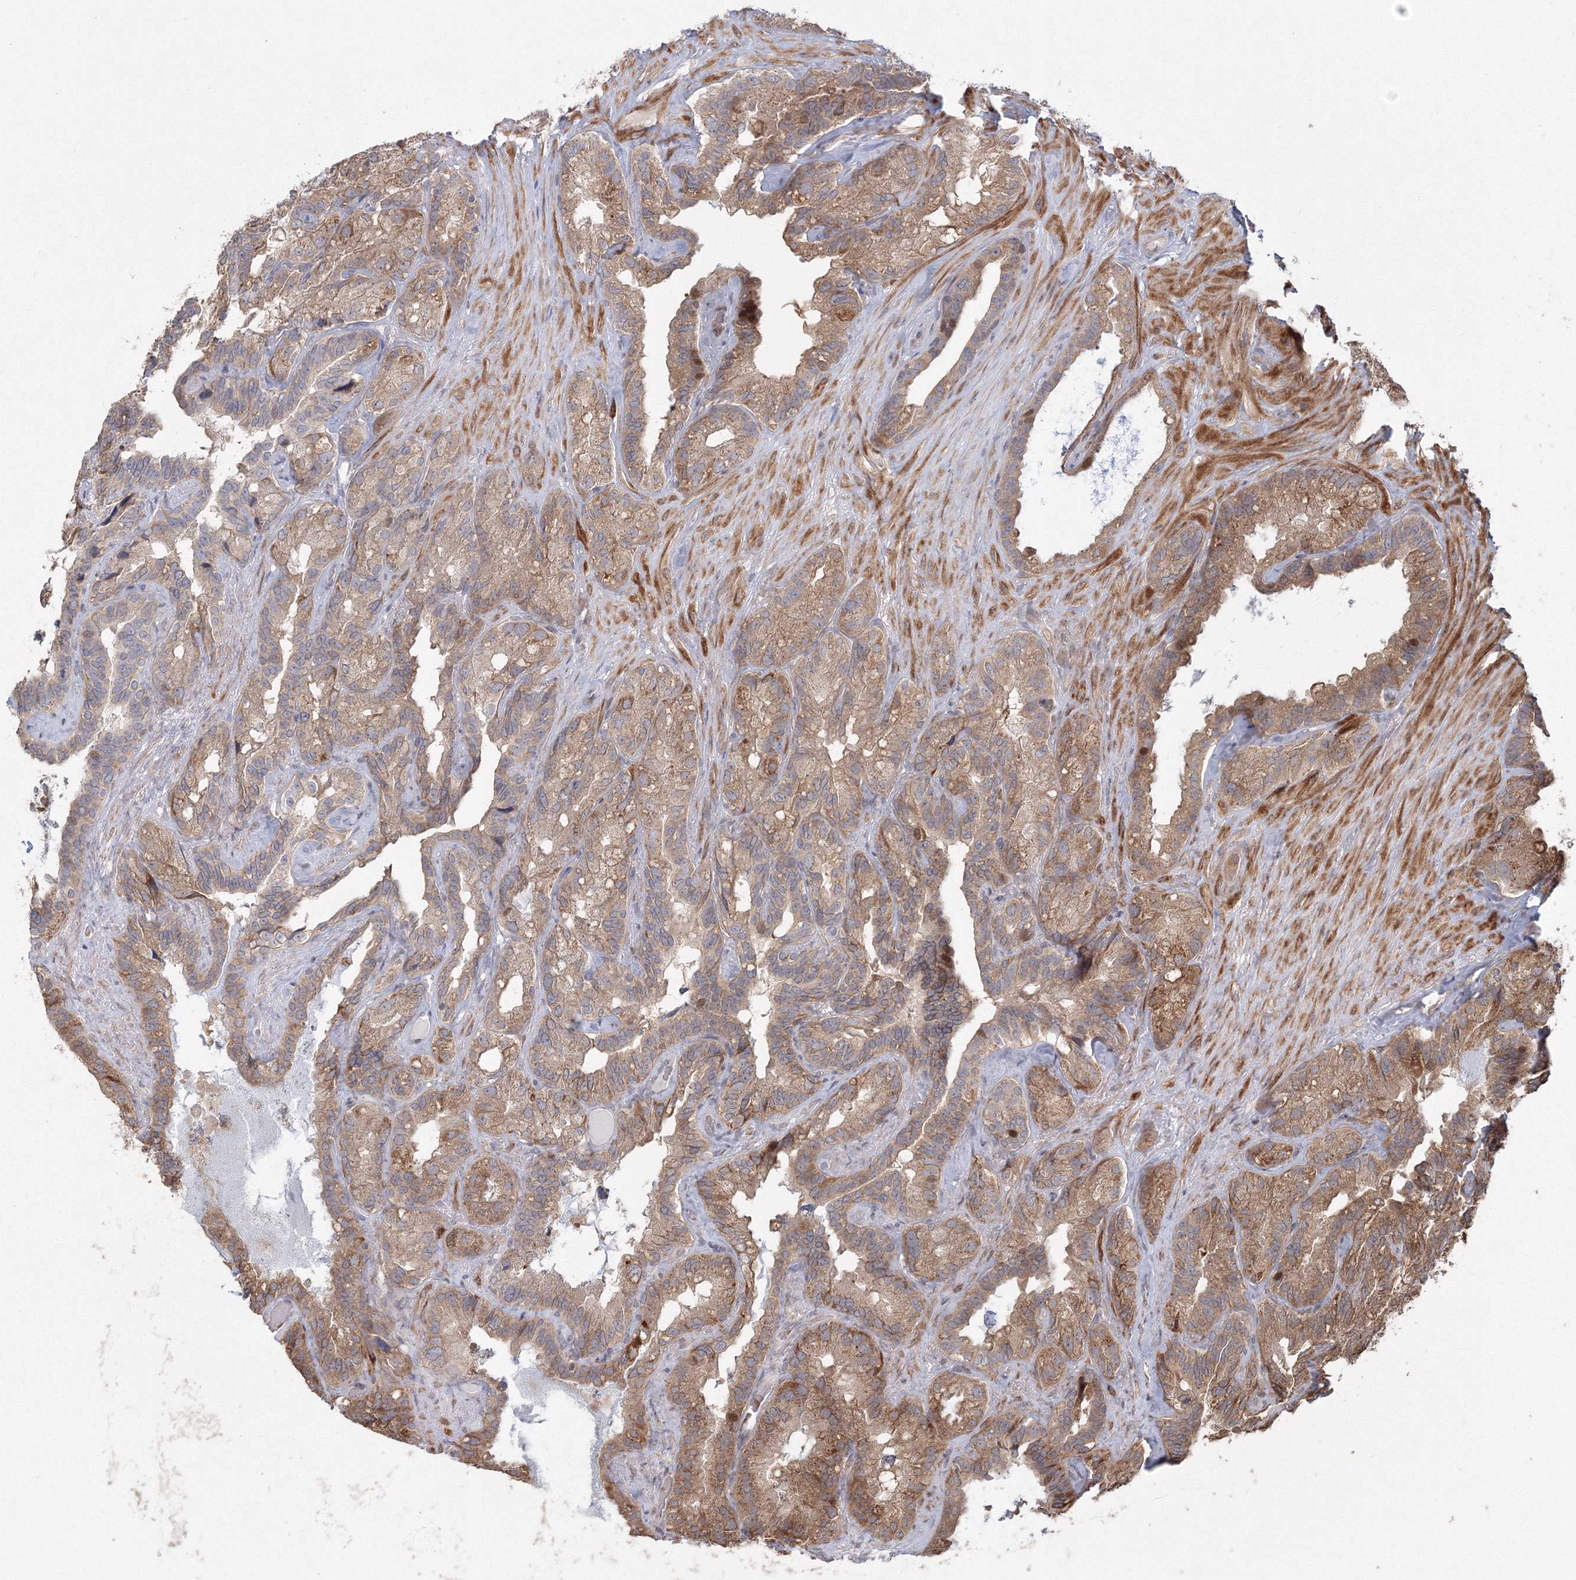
{"staining": {"intensity": "moderate", "quantity": "25%-75%", "location": "cytoplasmic/membranous"}, "tissue": "seminal vesicle", "cell_type": "Glandular cells", "image_type": "normal", "snomed": [{"axis": "morphology", "description": "Normal tissue, NOS"}, {"axis": "topography", "description": "Prostate"}, {"axis": "topography", "description": "Seminal veicle"}], "caption": "Brown immunohistochemical staining in unremarkable human seminal vesicle exhibits moderate cytoplasmic/membranous expression in about 25%-75% of glandular cells.", "gene": "TACC2", "patient": {"sex": "male", "age": 68}}